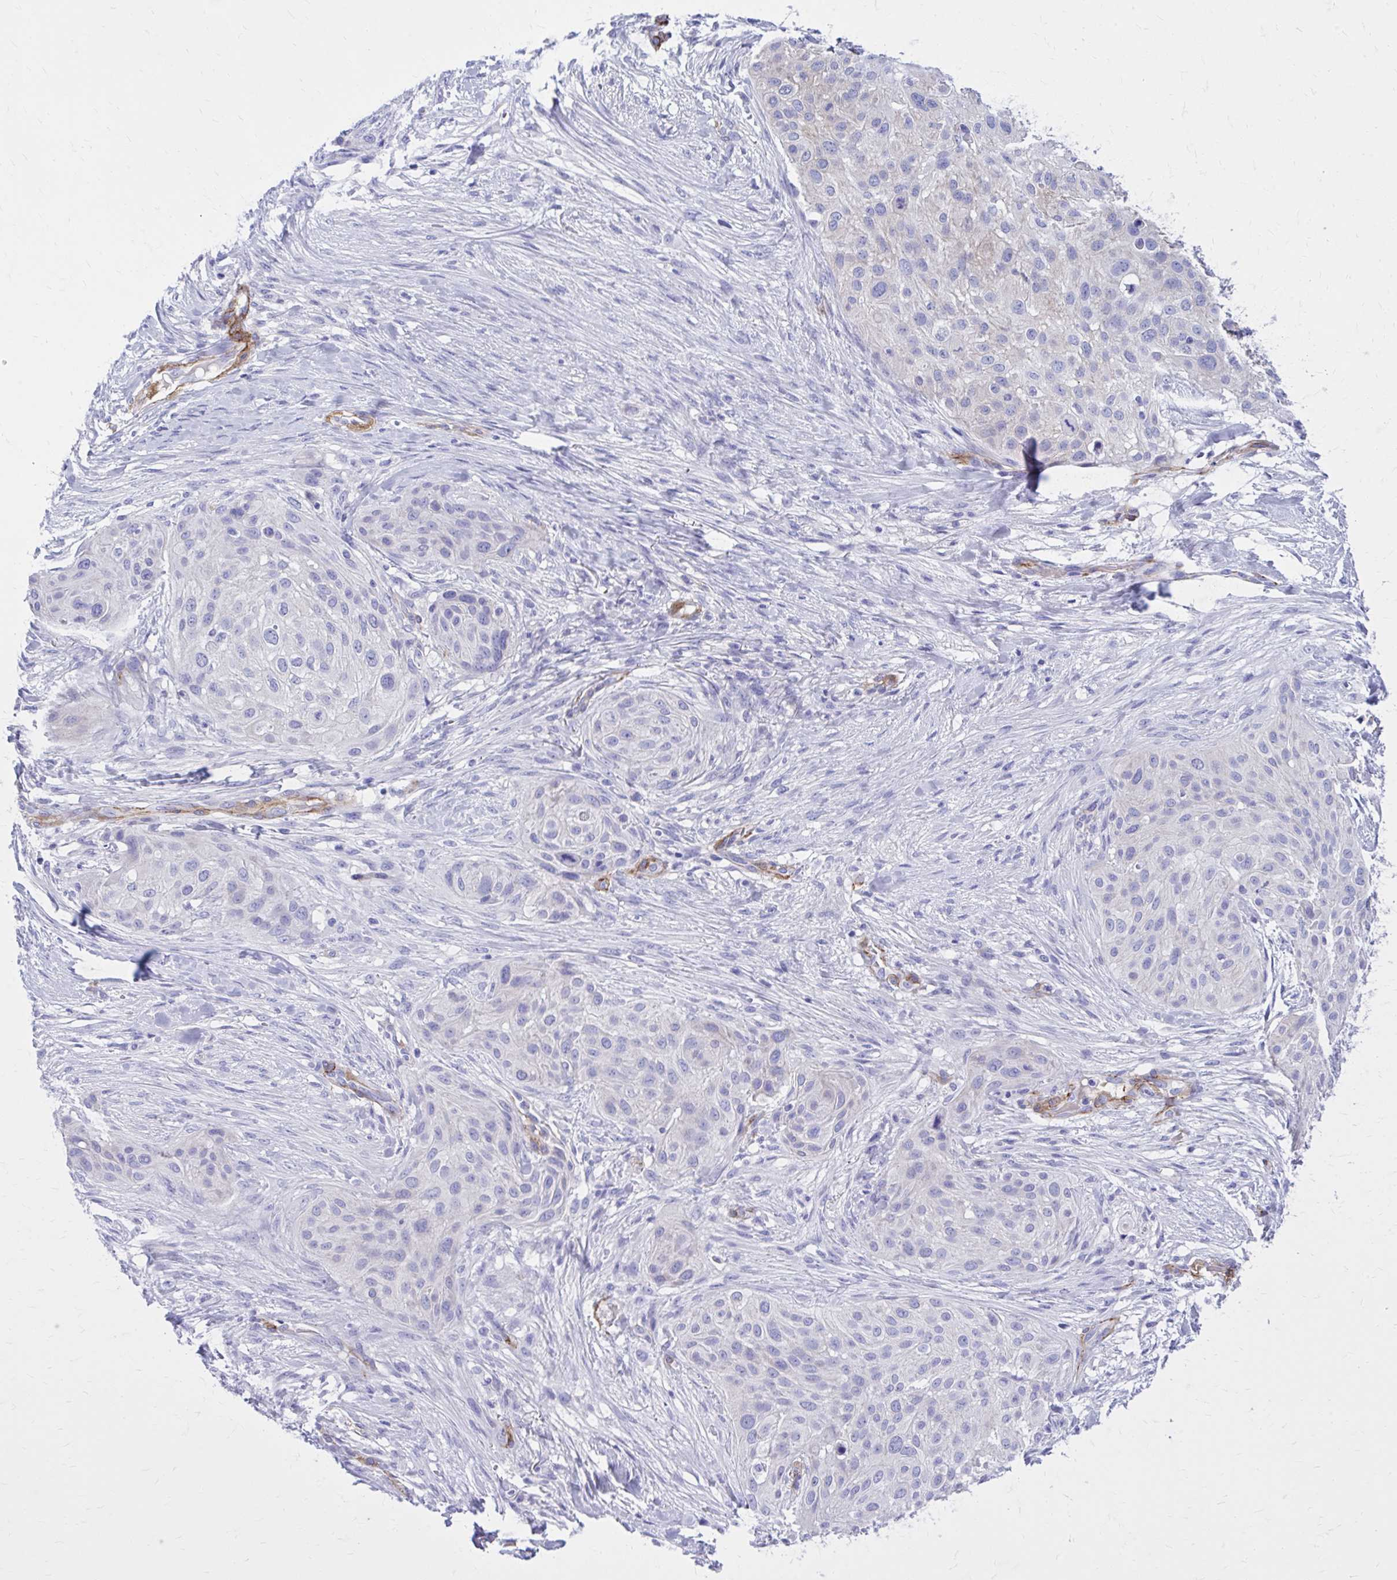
{"staining": {"intensity": "negative", "quantity": "none", "location": "none"}, "tissue": "skin cancer", "cell_type": "Tumor cells", "image_type": "cancer", "snomed": [{"axis": "morphology", "description": "Squamous cell carcinoma, NOS"}, {"axis": "topography", "description": "Skin"}], "caption": "High magnification brightfield microscopy of skin squamous cell carcinoma stained with DAB (brown) and counterstained with hematoxylin (blue): tumor cells show no significant staining.", "gene": "EPB41L1", "patient": {"sex": "female", "age": 87}}